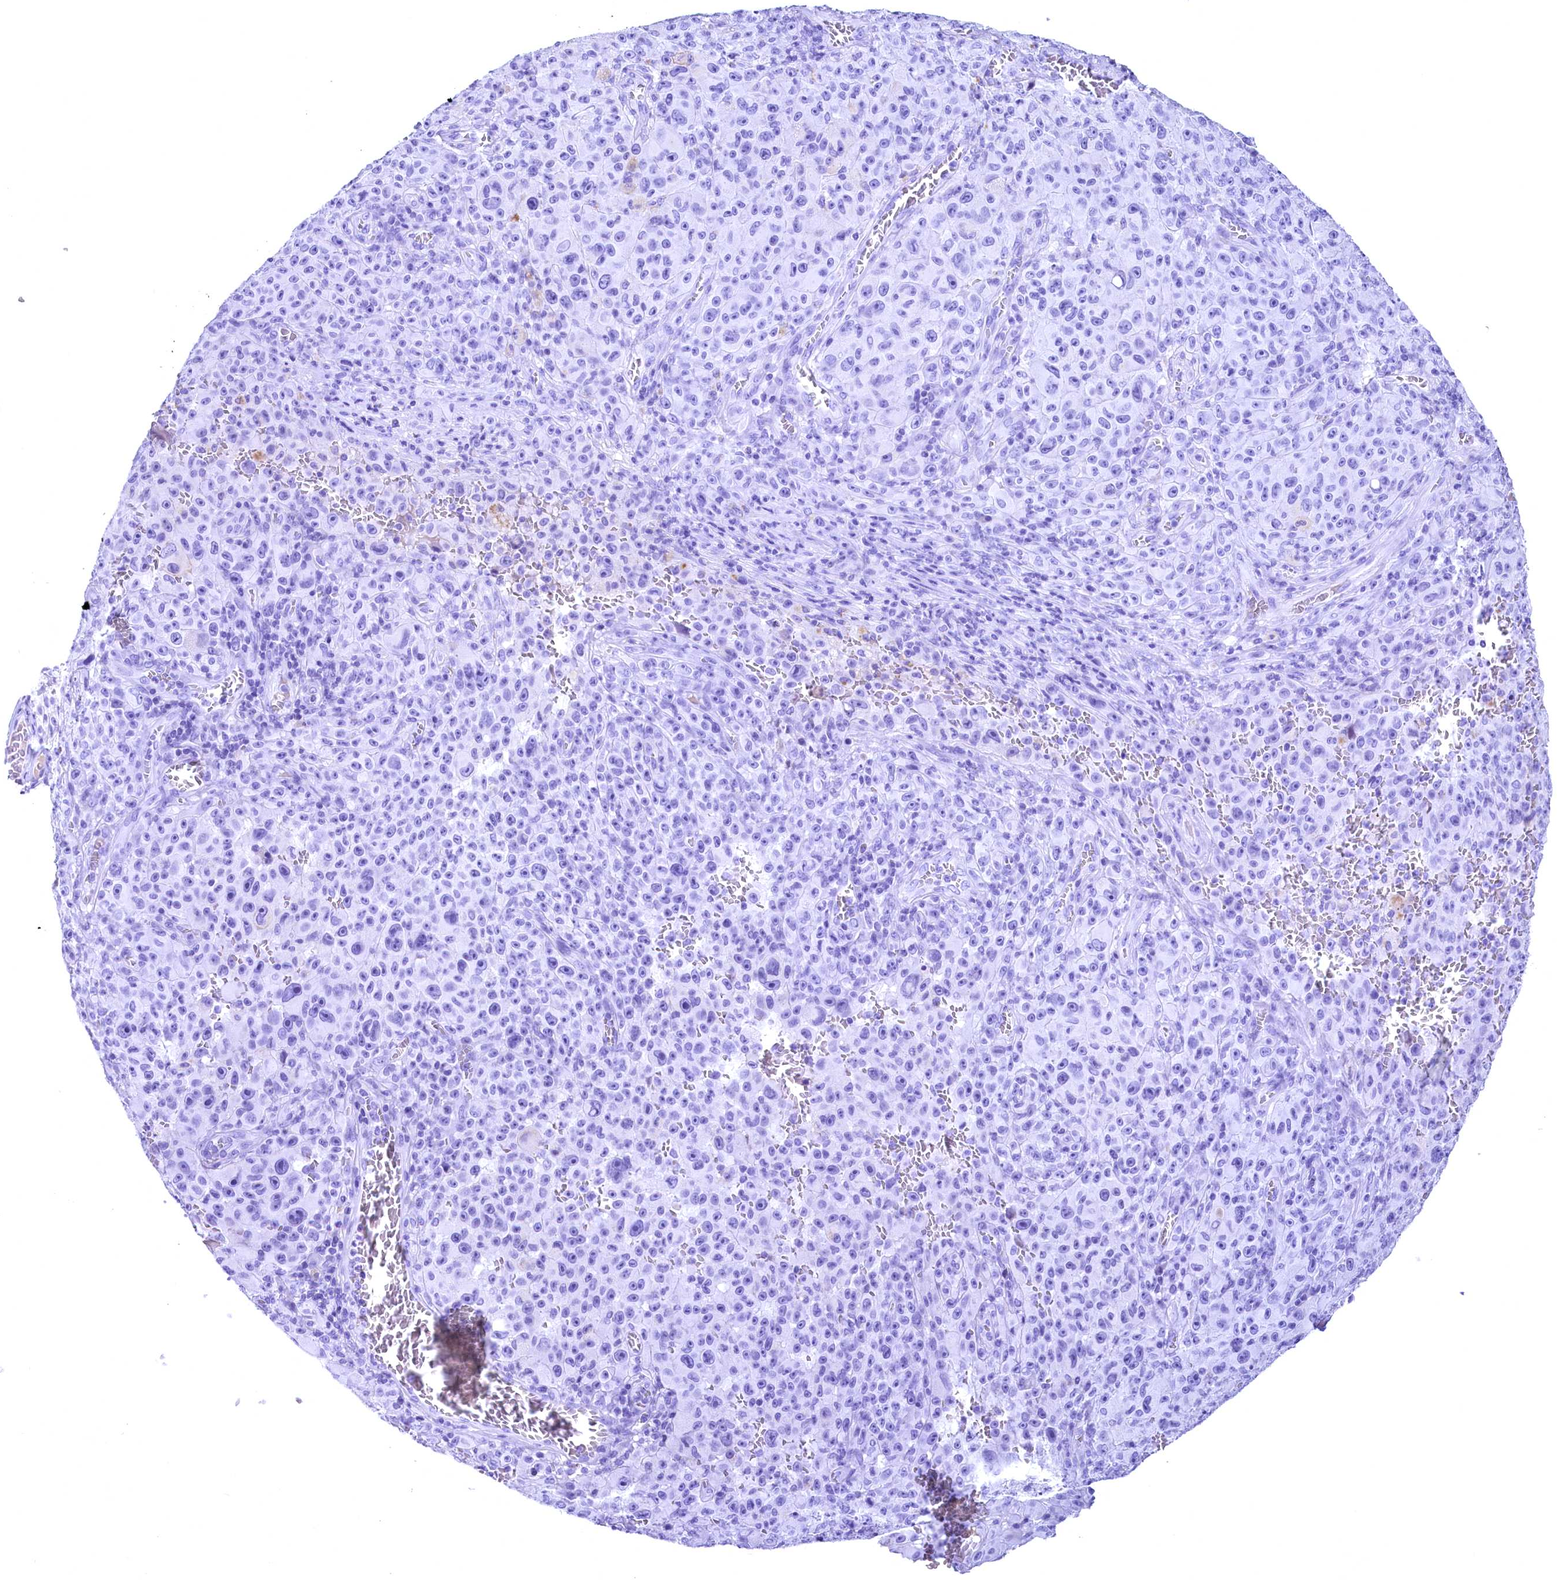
{"staining": {"intensity": "negative", "quantity": "none", "location": "none"}, "tissue": "melanoma", "cell_type": "Tumor cells", "image_type": "cancer", "snomed": [{"axis": "morphology", "description": "Malignant melanoma, NOS"}, {"axis": "topography", "description": "Skin"}], "caption": "Immunohistochemistry (IHC) image of human melanoma stained for a protein (brown), which displays no staining in tumor cells.", "gene": "SKIDA1", "patient": {"sex": "female", "age": 82}}